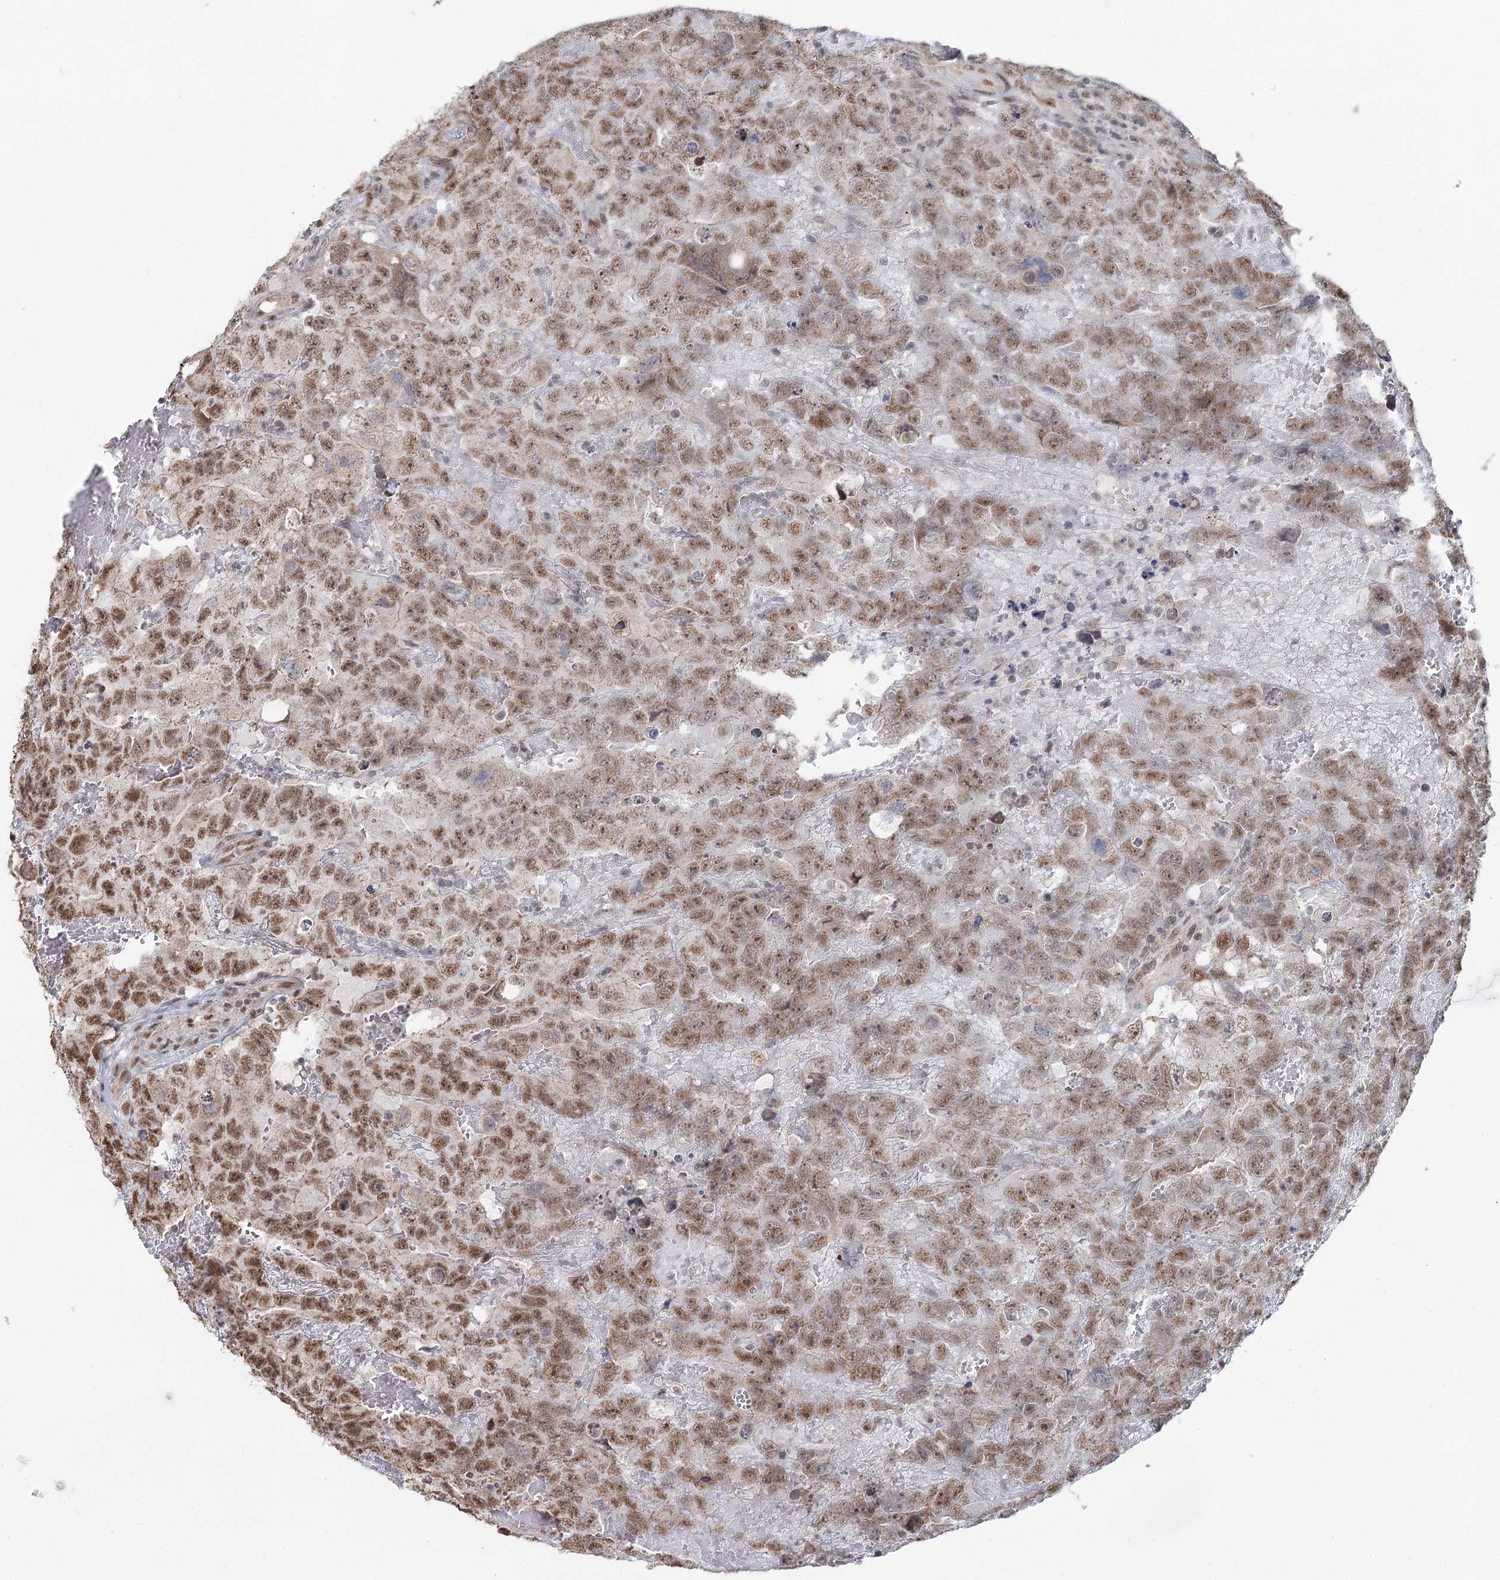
{"staining": {"intensity": "moderate", "quantity": ">75%", "location": "nuclear"}, "tissue": "testis cancer", "cell_type": "Tumor cells", "image_type": "cancer", "snomed": [{"axis": "morphology", "description": "Carcinoma, Embryonal, NOS"}, {"axis": "topography", "description": "Testis"}], "caption": "A micrograph showing moderate nuclear positivity in approximately >75% of tumor cells in testis cancer, as visualized by brown immunohistochemical staining.", "gene": "GPALPP1", "patient": {"sex": "male", "age": 45}}